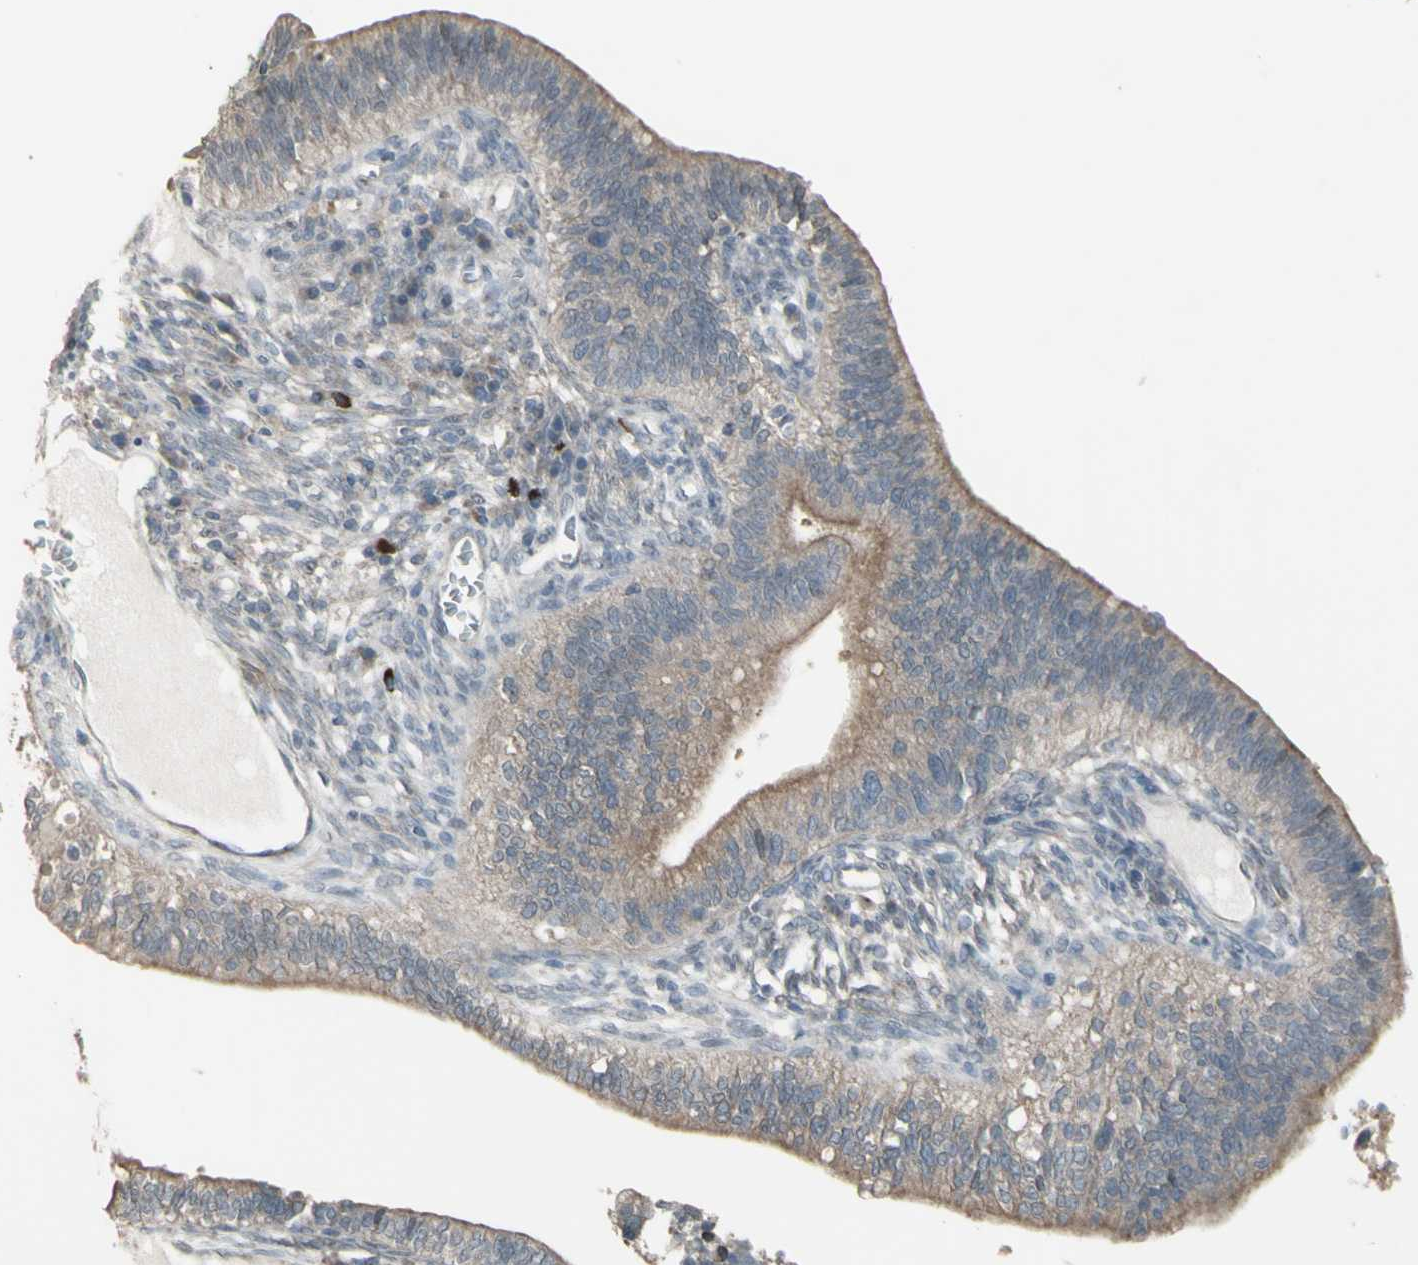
{"staining": {"intensity": "weak", "quantity": ">75%", "location": "cytoplasmic/membranous"}, "tissue": "cervical cancer", "cell_type": "Tumor cells", "image_type": "cancer", "snomed": [{"axis": "morphology", "description": "Adenocarcinoma, NOS"}, {"axis": "topography", "description": "Cervix"}], "caption": "Immunohistochemistry (IHC) of human cervical cancer reveals low levels of weak cytoplasmic/membranous expression in approximately >75% of tumor cells.", "gene": "GRAMD1B", "patient": {"sex": "female", "age": 44}}